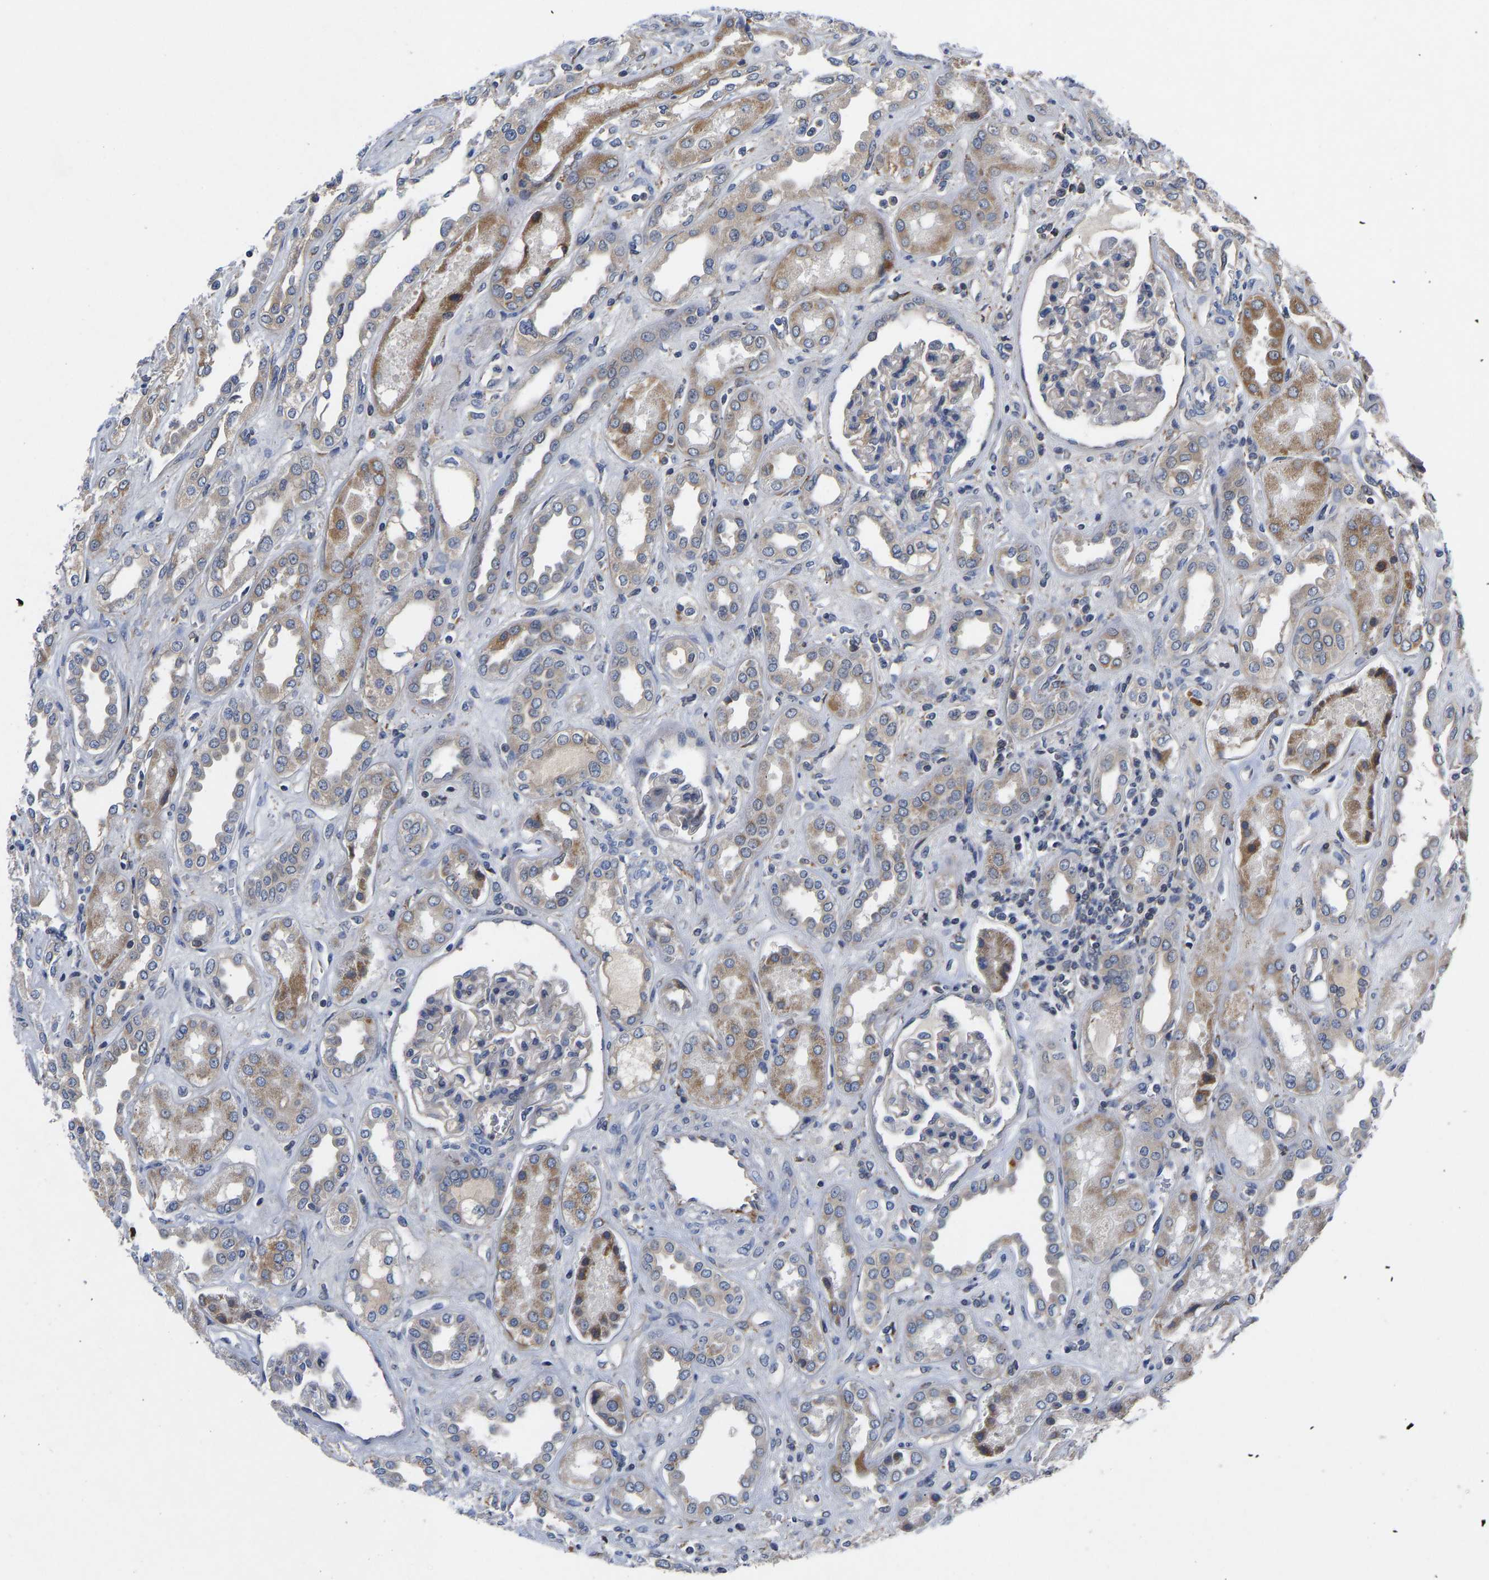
{"staining": {"intensity": "negative", "quantity": "none", "location": "none"}, "tissue": "kidney", "cell_type": "Cells in glomeruli", "image_type": "normal", "snomed": [{"axis": "morphology", "description": "Normal tissue, NOS"}, {"axis": "topography", "description": "Kidney"}], "caption": "Immunohistochemistry histopathology image of unremarkable kidney: human kidney stained with DAB (3,3'-diaminobenzidine) displays no significant protein expression in cells in glomeruli. (DAB (3,3'-diaminobenzidine) immunohistochemistry, high magnification).", "gene": "FRRS1", "patient": {"sex": "male", "age": 59}}